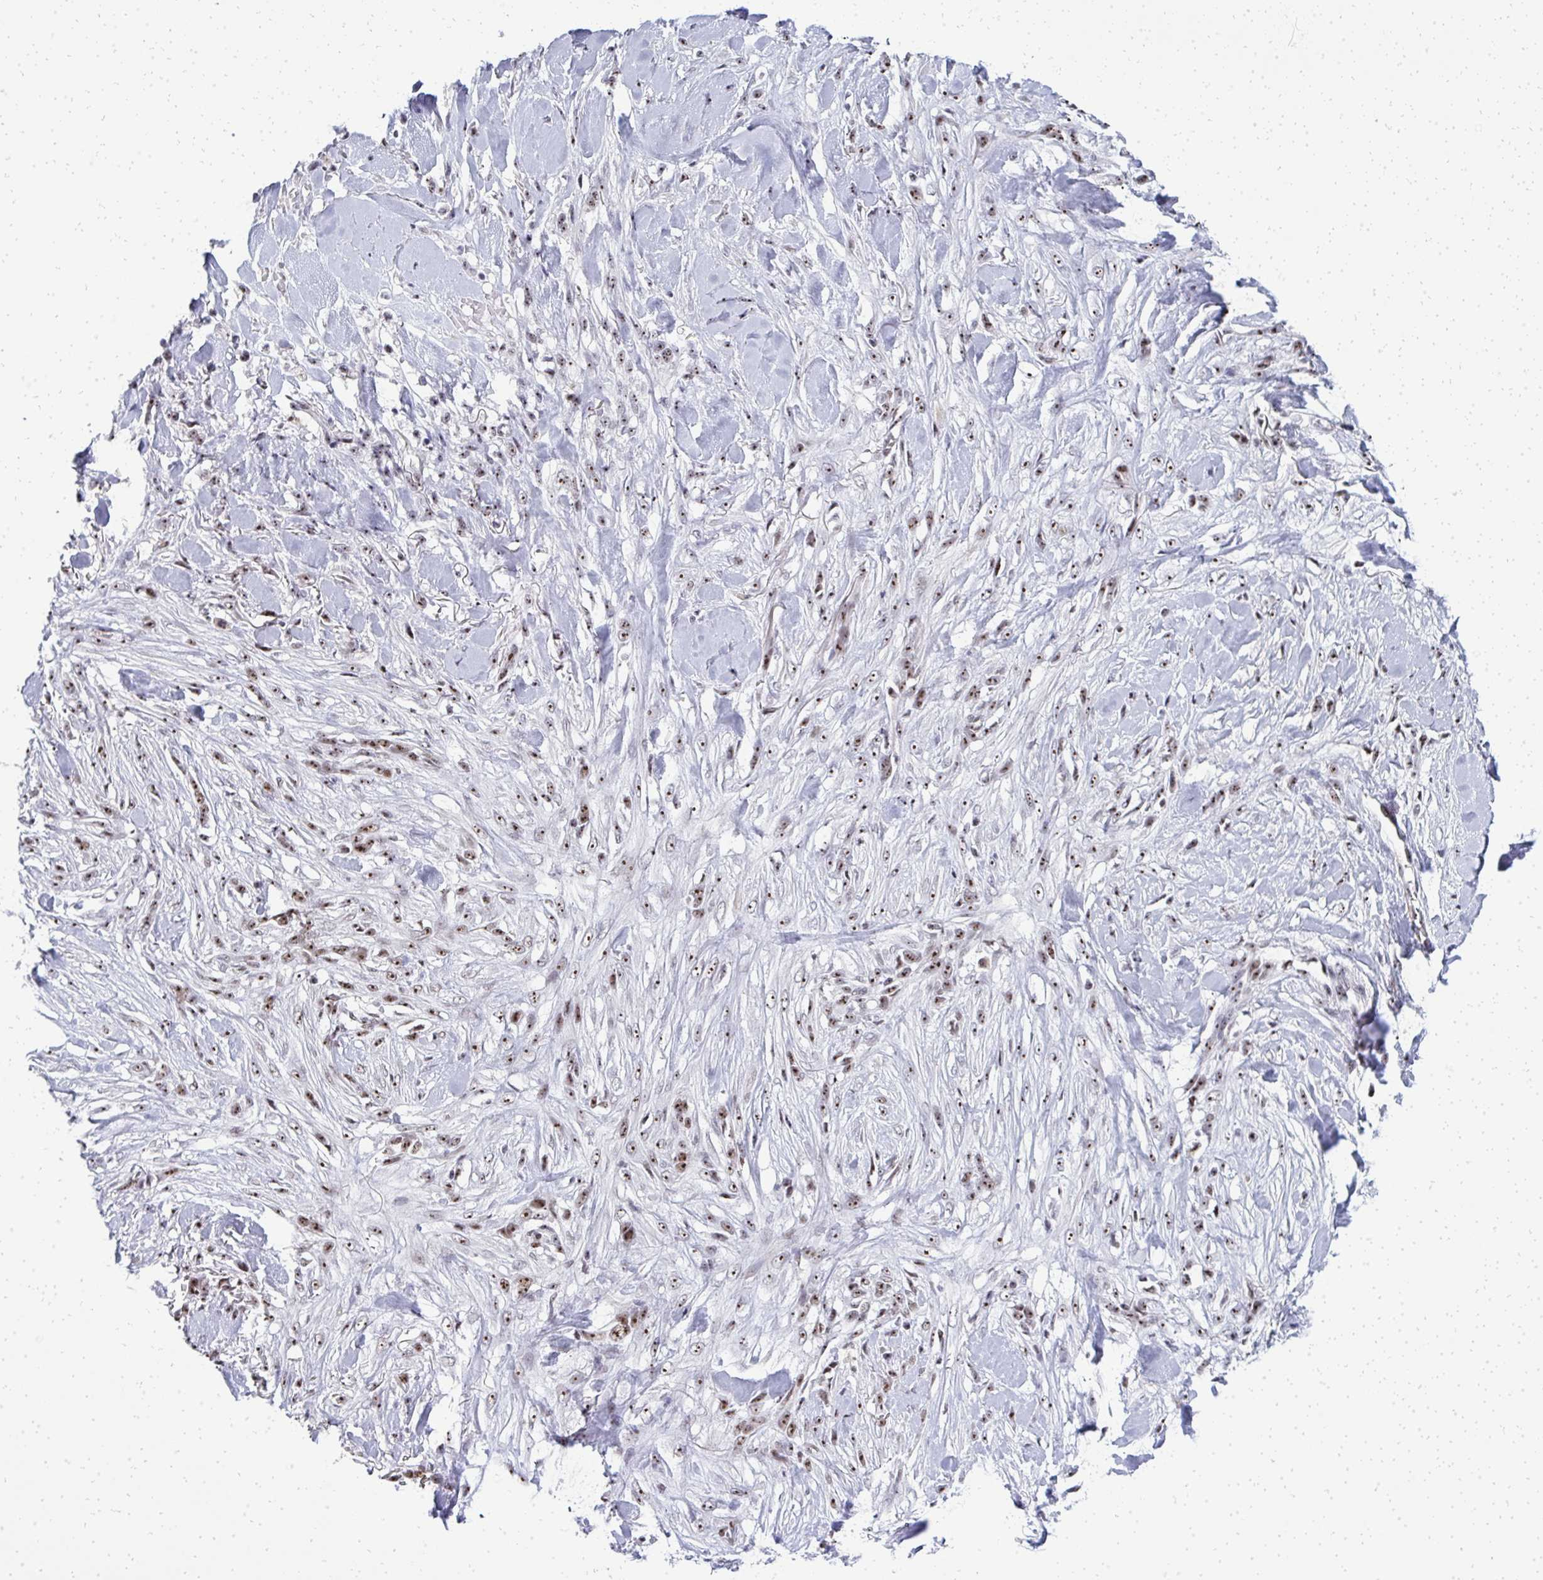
{"staining": {"intensity": "moderate", "quantity": ">75%", "location": "nuclear"}, "tissue": "skin cancer", "cell_type": "Tumor cells", "image_type": "cancer", "snomed": [{"axis": "morphology", "description": "Squamous cell carcinoma, NOS"}, {"axis": "topography", "description": "Skin"}], "caption": "Skin cancer (squamous cell carcinoma) stained for a protein (brown) demonstrates moderate nuclear positive positivity in approximately >75% of tumor cells.", "gene": "SIRT7", "patient": {"sex": "female", "age": 59}}